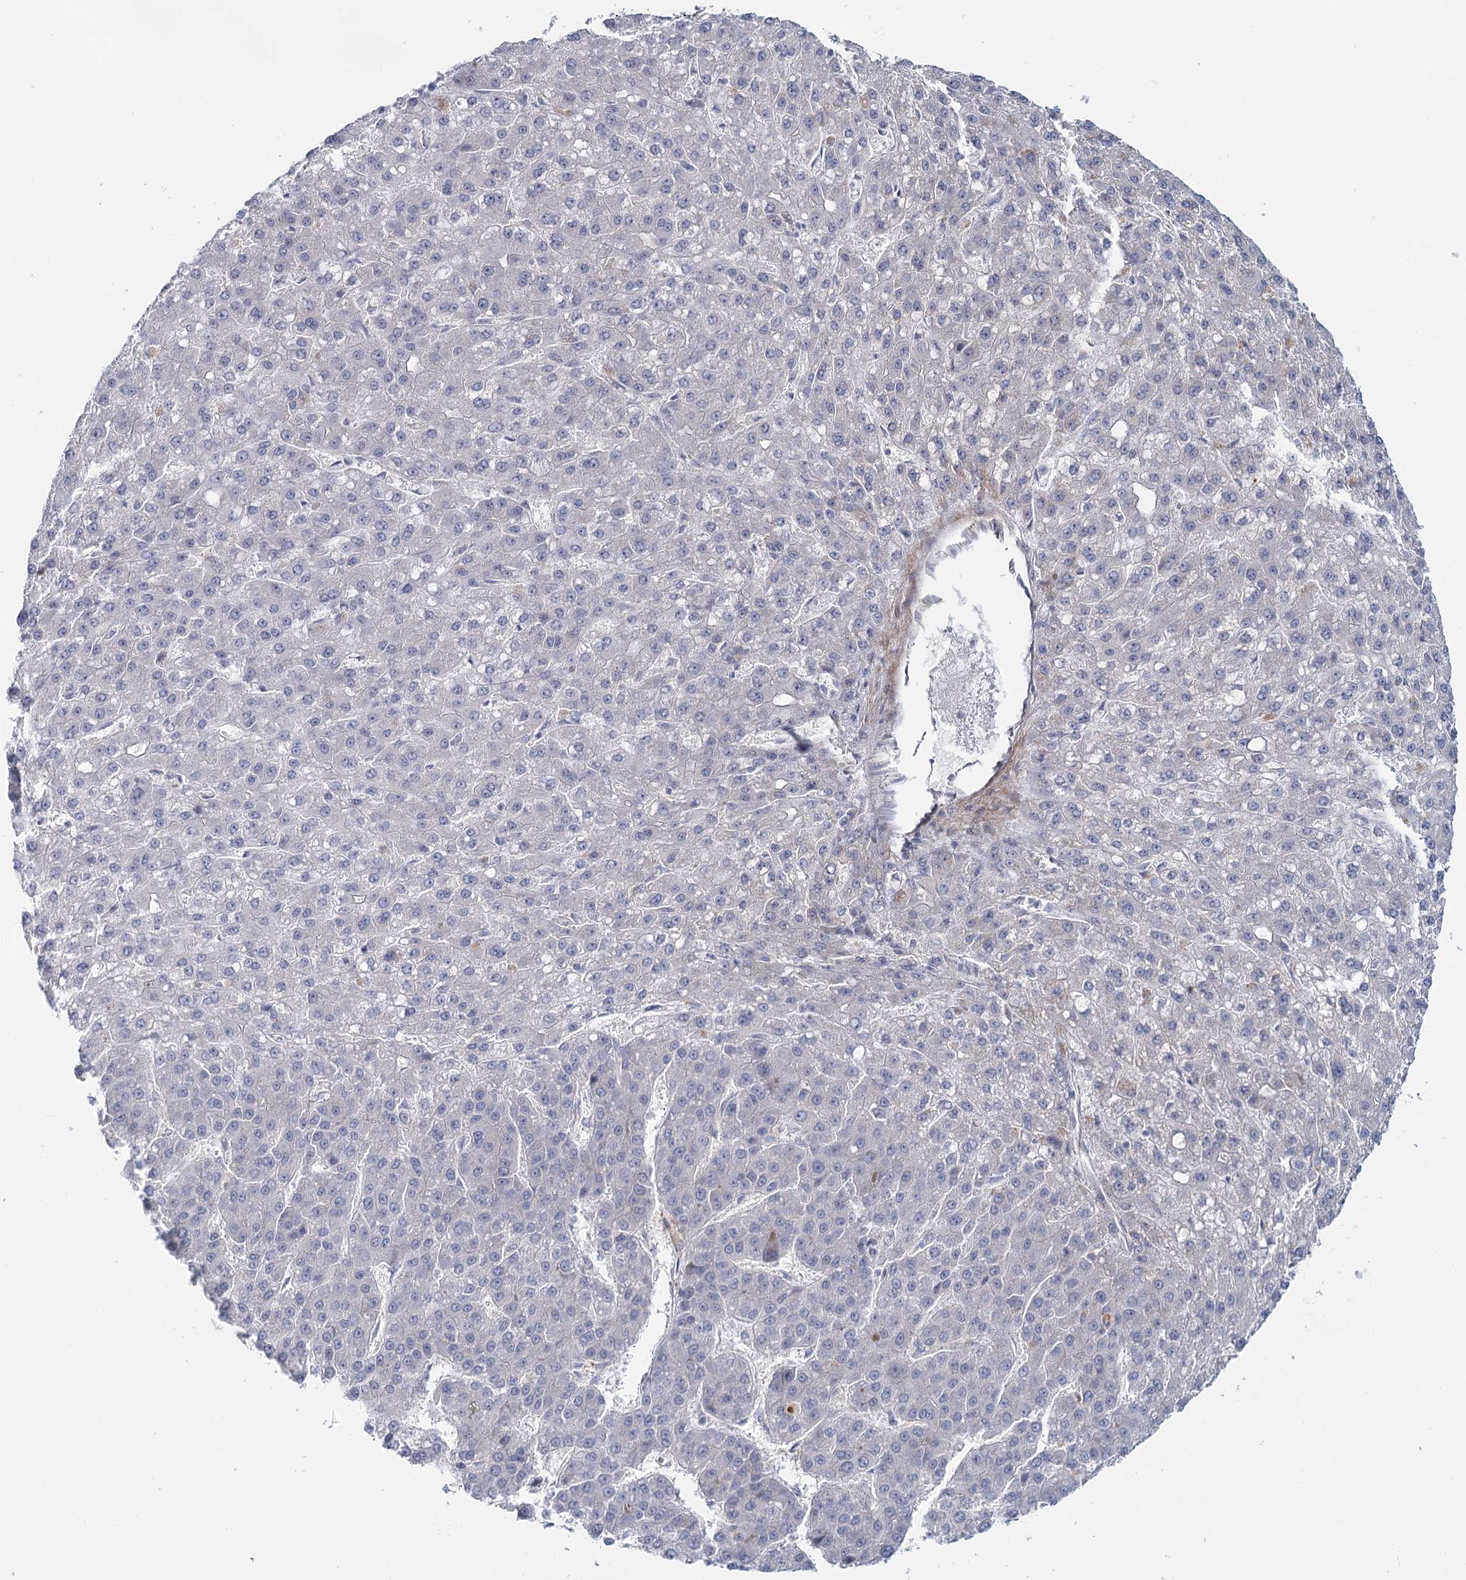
{"staining": {"intensity": "negative", "quantity": "none", "location": "none"}, "tissue": "liver cancer", "cell_type": "Tumor cells", "image_type": "cancer", "snomed": [{"axis": "morphology", "description": "Carcinoma, Hepatocellular, NOS"}, {"axis": "topography", "description": "Liver"}], "caption": "A high-resolution micrograph shows IHC staining of liver cancer (hepatocellular carcinoma), which exhibits no significant staining in tumor cells.", "gene": "USP11", "patient": {"sex": "male", "age": 67}}